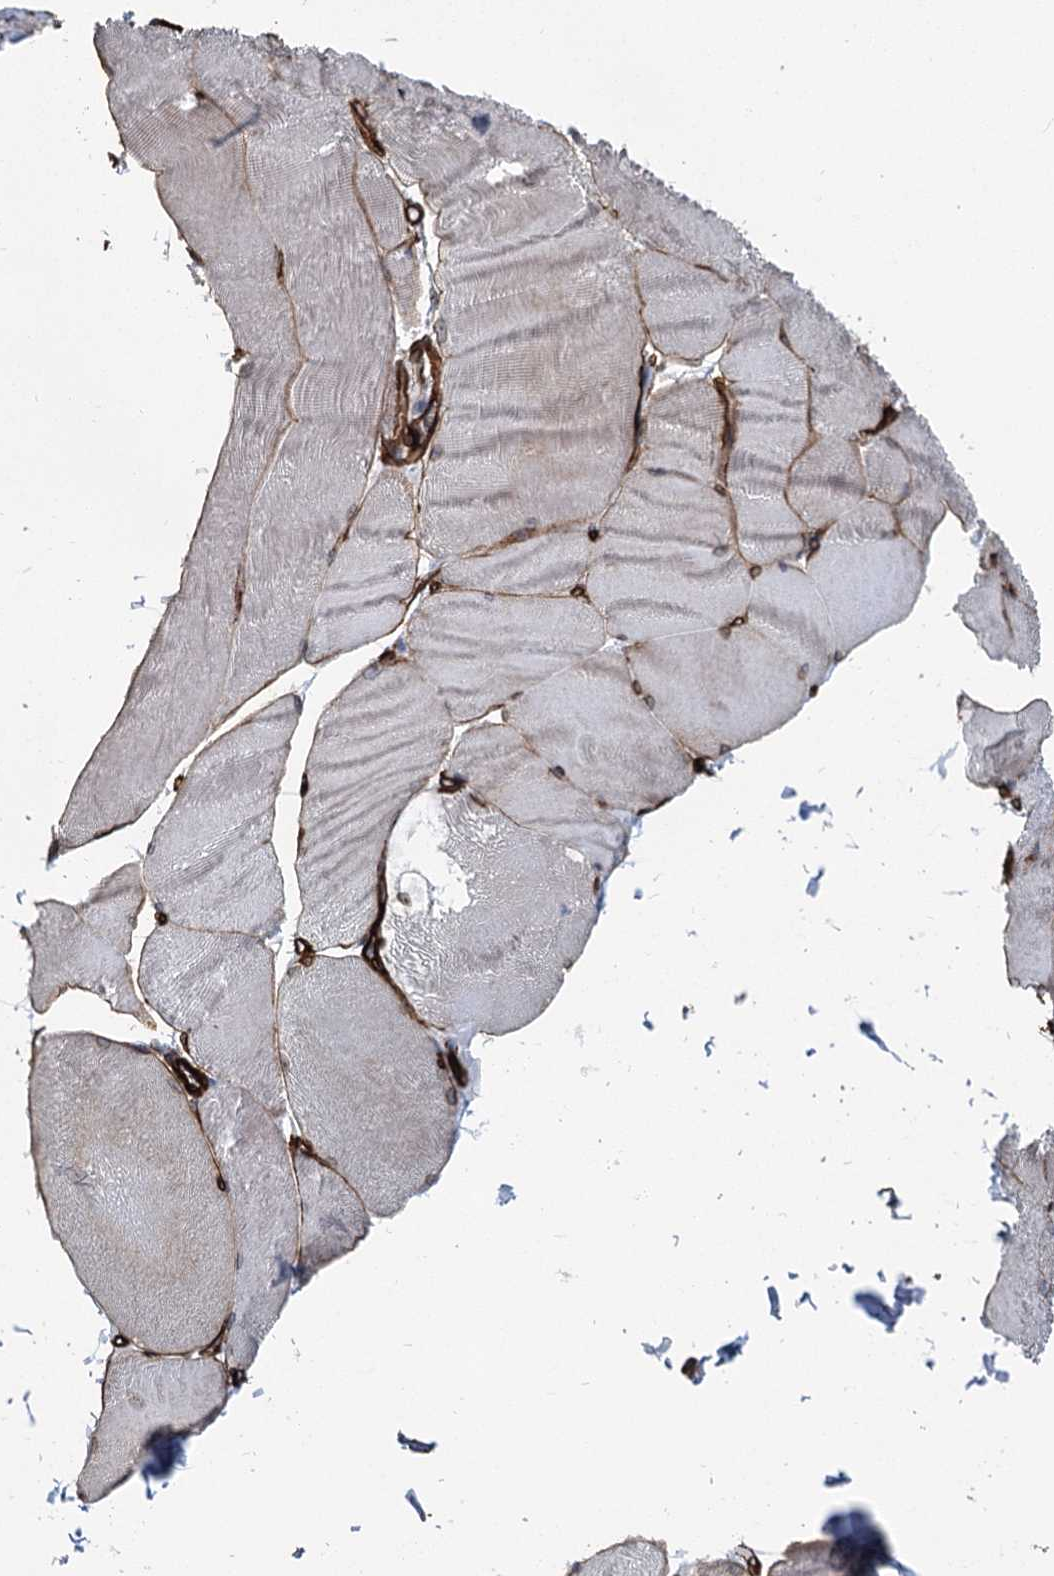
{"staining": {"intensity": "strong", "quantity": ">75%", "location": "cytoplasmic/membranous"}, "tissue": "skeletal muscle", "cell_type": "Myocytes", "image_type": "normal", "snomed": [{"axis": "morphology", "description": "Normal tissue, NOS"}, {"axis": "morphology", "description": "Basal cell carcinoma"}, {"axis": "topography", "description": "Skeletal muscle"}], "caption": "Myocytes show high levels of strong cytoplasmic/membranous expression in about >75% of cells in normal human skeletal muscle.", "gene": "IQSEC1", "patient": {"sex": "female", "age": 64}}